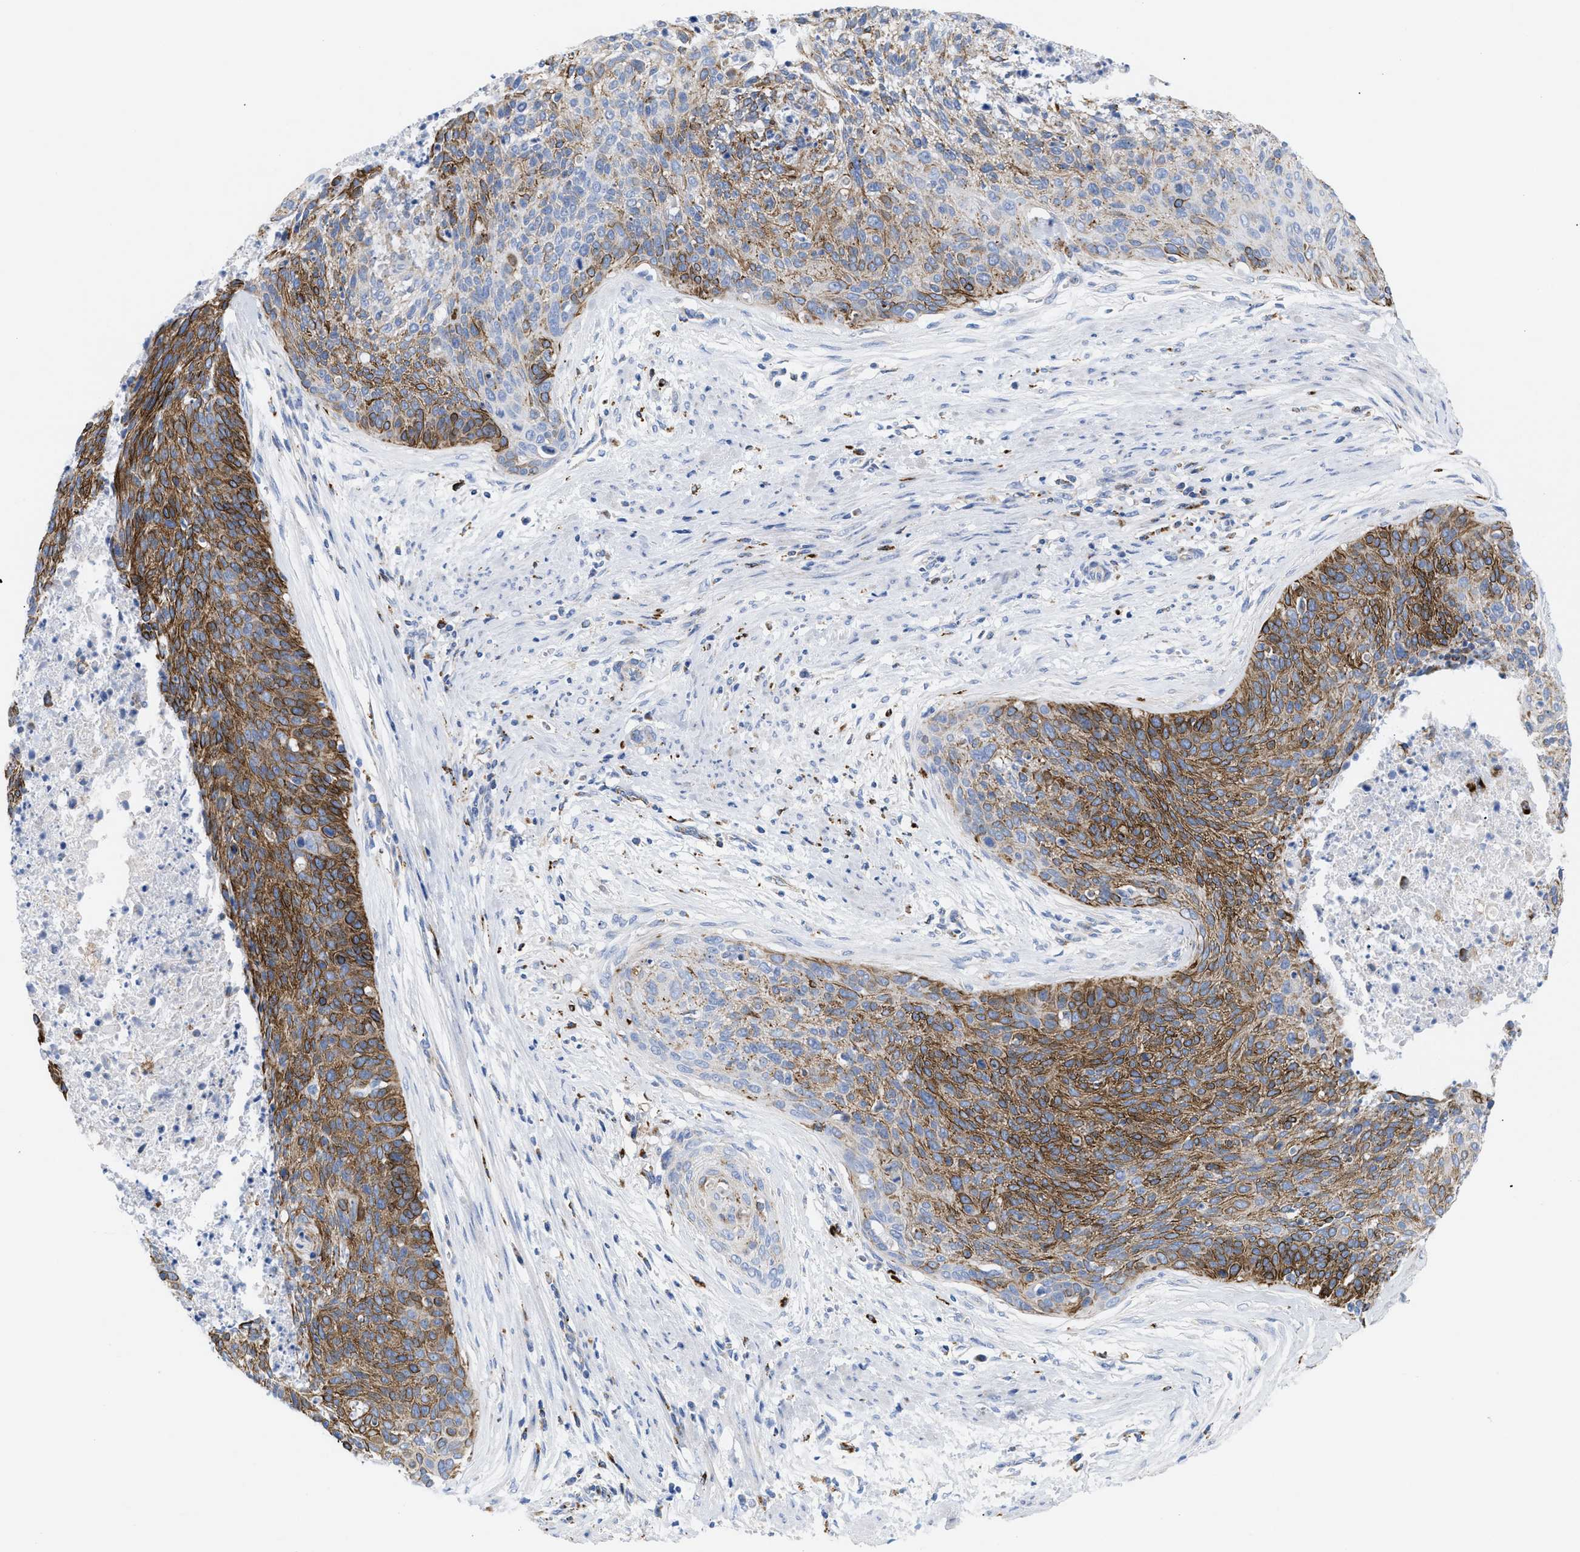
{"staining": {"intensity": "strong", "quantity": "25%-75%", "location": "cytoplasmic/membranous"}, "tissue": "cervical cancer", "cell_type": "Tumor cells", "image_type": "cancer", "snomed": [{"axis": "morphology", "description": "Squamous cell carcinoma, NOS"}, {"axis": "topography", "description": "Cervix"}], "caption": "Immunohistochemical staining of cervical cancer demonstrates high levels of strong cytoplasmic/membranous positivity in about 25%-75% of tumor cells.", "gene": "DRAM2", "patient": {"sex": "female", "age": 55}}